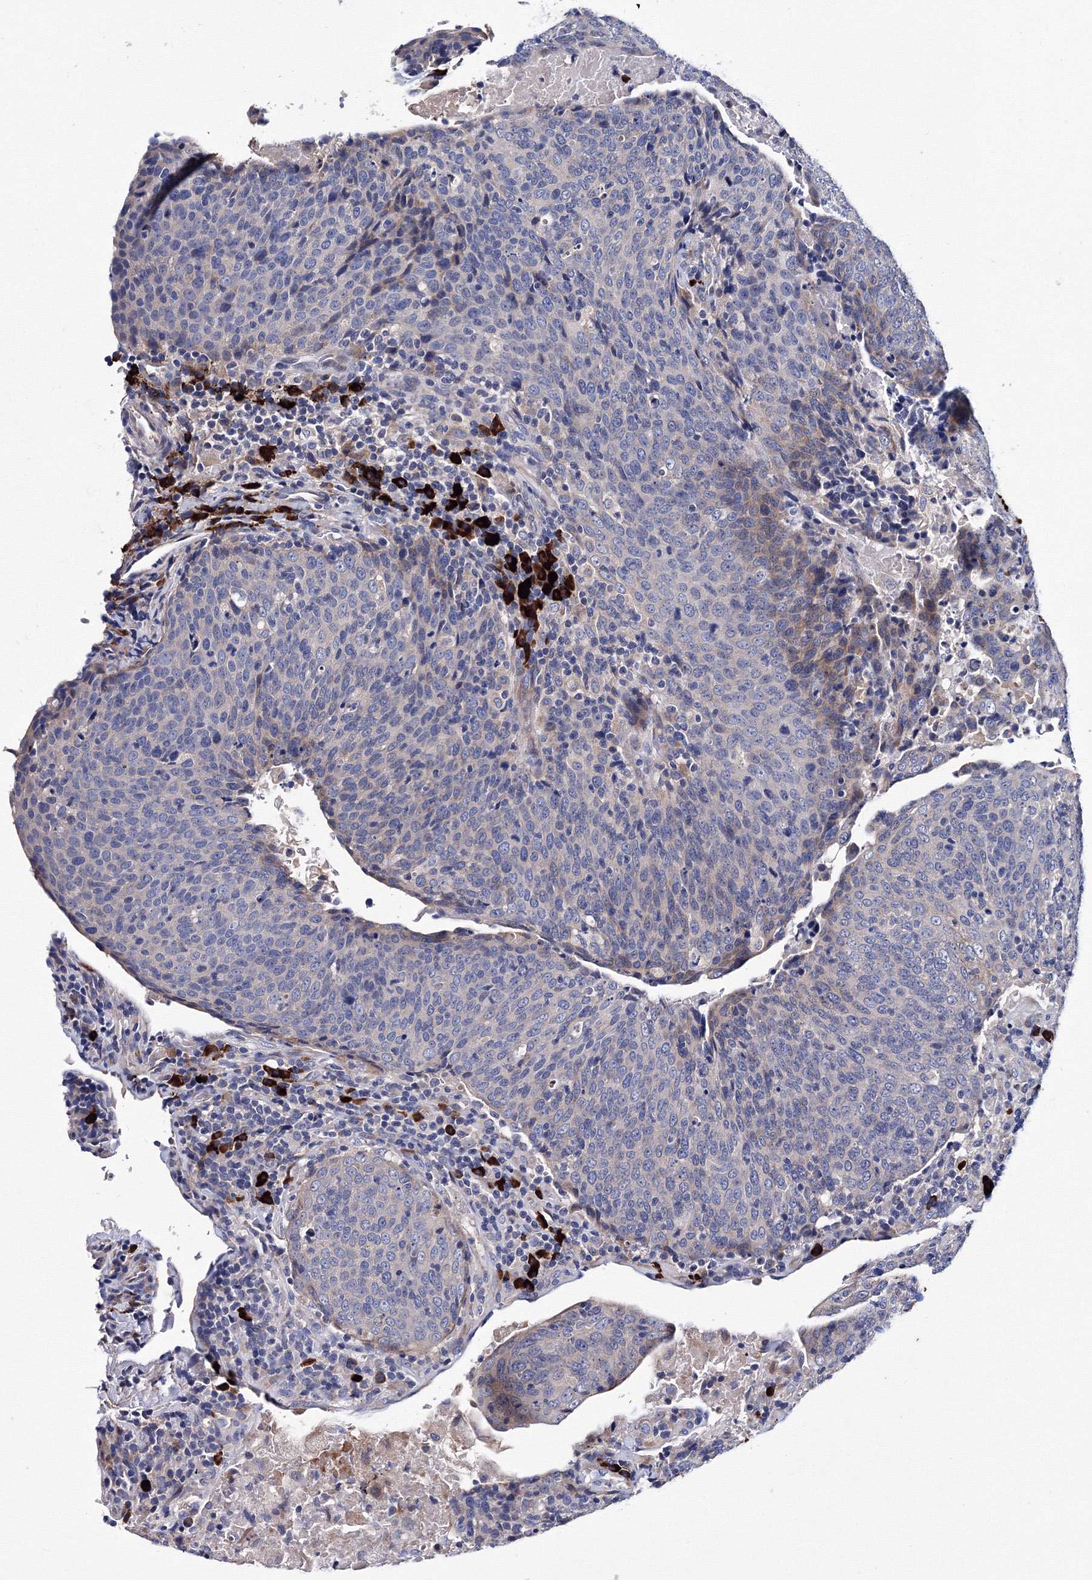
{"staining": {"intensity": "negative", "quantity": "none", "location": "none"}, "tissue": "head and neck cancer", "cell_type": "Tumor cells", "image_type": "cancer", "snomed": [{"axis": "morphology", "description": "Squamous cell carcinoma, NOS"}, {"axis": "morphology", "description": "Squamous cell carcinoma, metastatic, NOS"}, {"axis": "topography", "description": "Lymph node"}, {"axis": "topography", "description": "Head-Neck"}], "caption": "DAB immunohistochemical staining of human head and neck cancer (metastatic squamous cell carcinoma) shows no significant staining in tumor cells.", "gene": "TRPM2", "patient": {"sex": "male", "age": 62}}